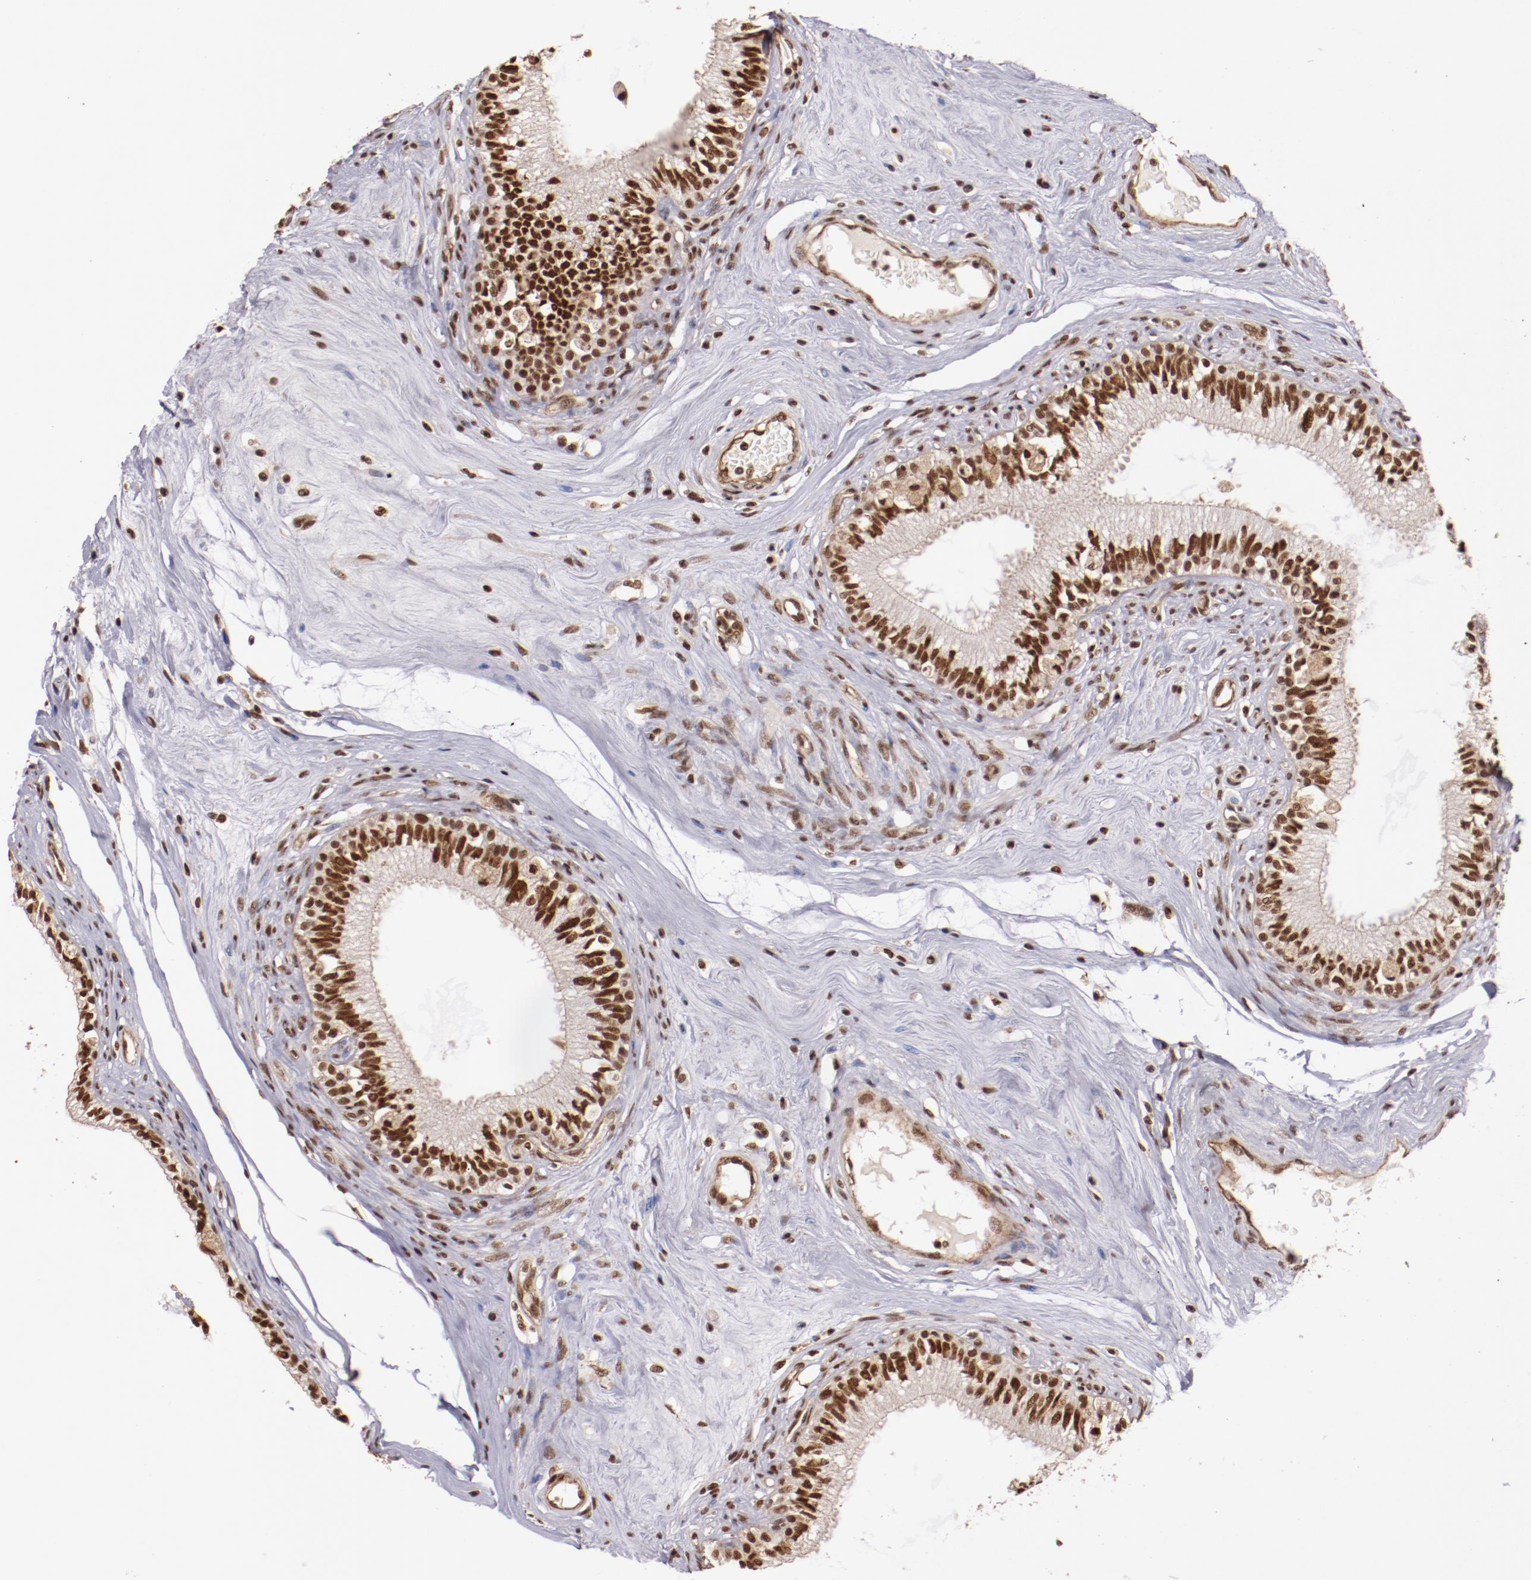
{"staining": {"intensity": "strong", "quantity": ">75%", "location": "nuclear"}, "tissue": "epididymis", "cell_type": "Glandular cells", "image_type": "normal", "snomed": [{"axis": "morphology", "description": "Normal tissue, NOS"}, {"axis": "morphology", "description": "Inflammation, NOS"}, {"axis": "topography", "description": "Epididymis"}], "caption": "Immunohistochemistry image of benign epididymis stained for a protein (brown), which displays high levels of strong nuclear positivity in approximately >75% of glandular cells.", "gene": "STAG2", "patient": {"sex": "male", "age": 84}}